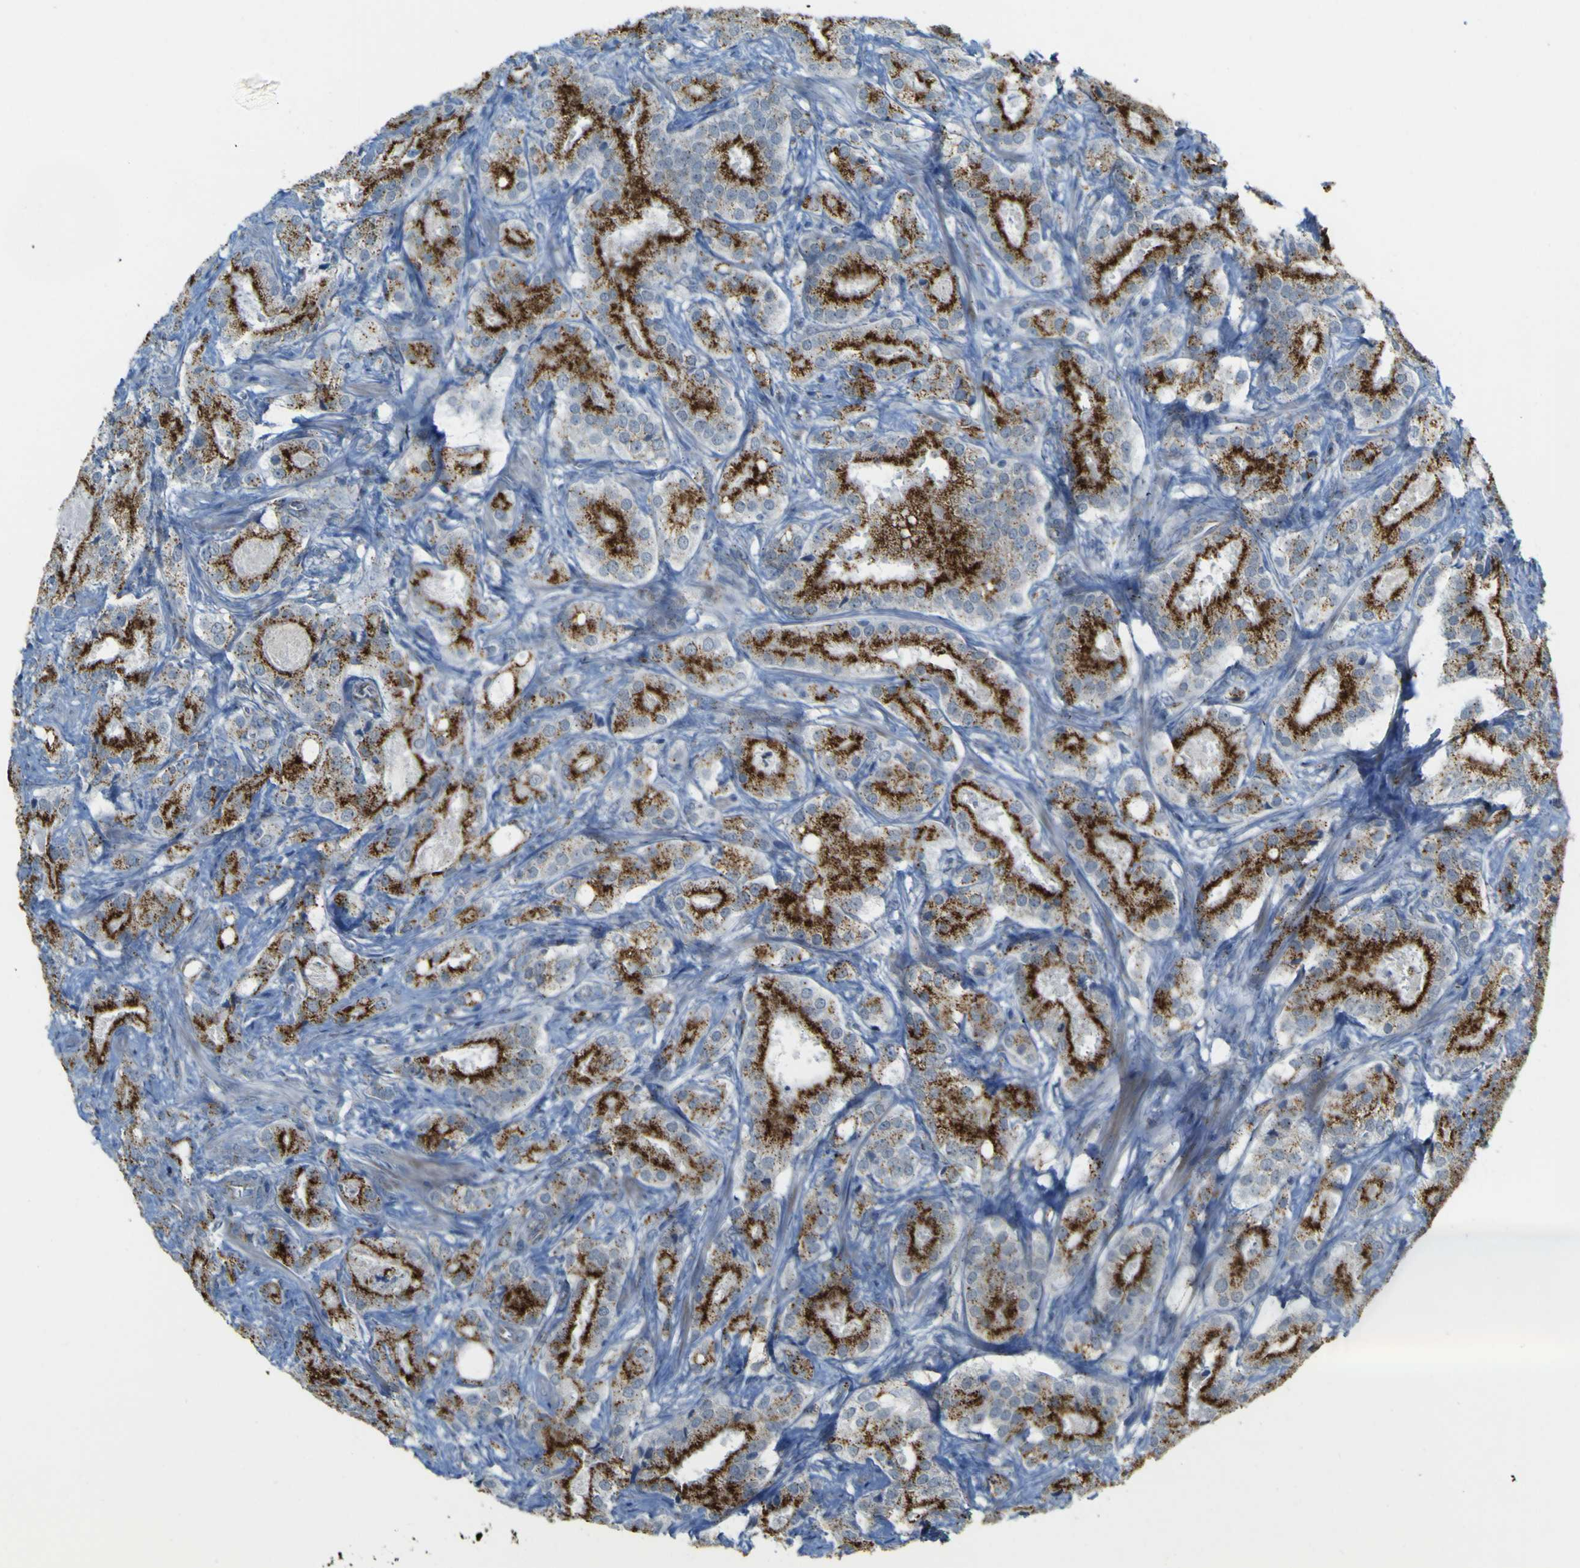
{"staining": {"intensity": "strong", "quantity": ">75%", "location": "cytoplasmic/membranous"}, "tissue": "prostate cancer", "cell_type": "Tumor cells", "image_type": "cancer", "snomed": [{"axis": "morphology", "description": "Adenocarcinoma, High grade"}, {"axis": "topography", "description": "Prostate"}], "caption": "Protein analysis of prostate cancer (adenocarcinoma (high-grade)) tissue exhibits strong cytoplasmic/membranous staining in about >75% of tumor cells.", "gene": "ACBD5", "patient": {"sex": "male", "age": 64}}